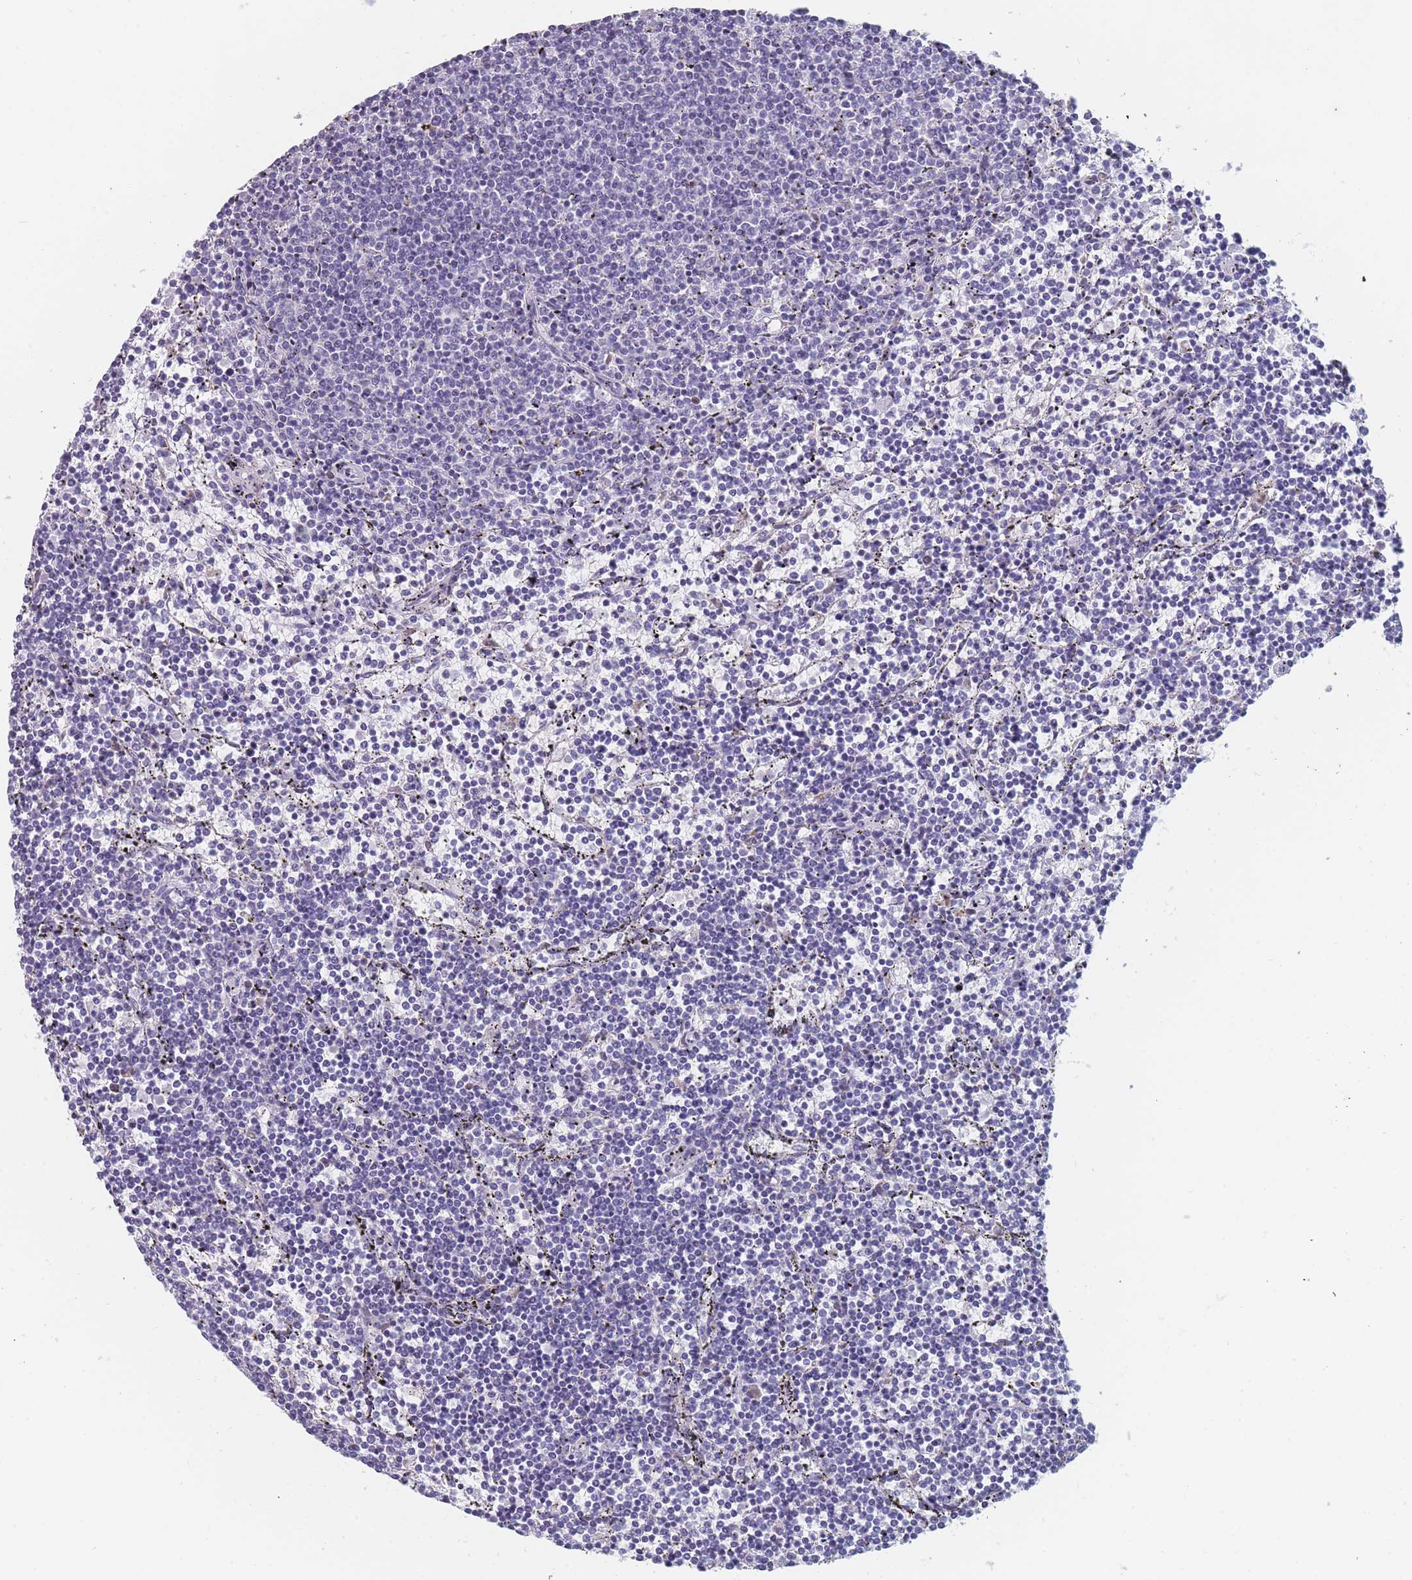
{"staining": {"intensity": "negative", "quantity": "none", "location": "none"}, "tissue": "lymphoma", "cell_type": "Tumor cells", "image_type": "cancer", "snomed": [{"axis": "morphology", "description": "Malignant lymphoma, non-Hodgkin's type, Low grade"}, {"axis": "topography", "description": "Spleen"}], "caption": "IHC image of human malignant lymphoma, non-Hodgkin's type (low-grade) stained for a protein (brown), which reveals no positivity in tumor cells.", "gene": "TMED10", "patient": {"sex": "female", "age": 50}}